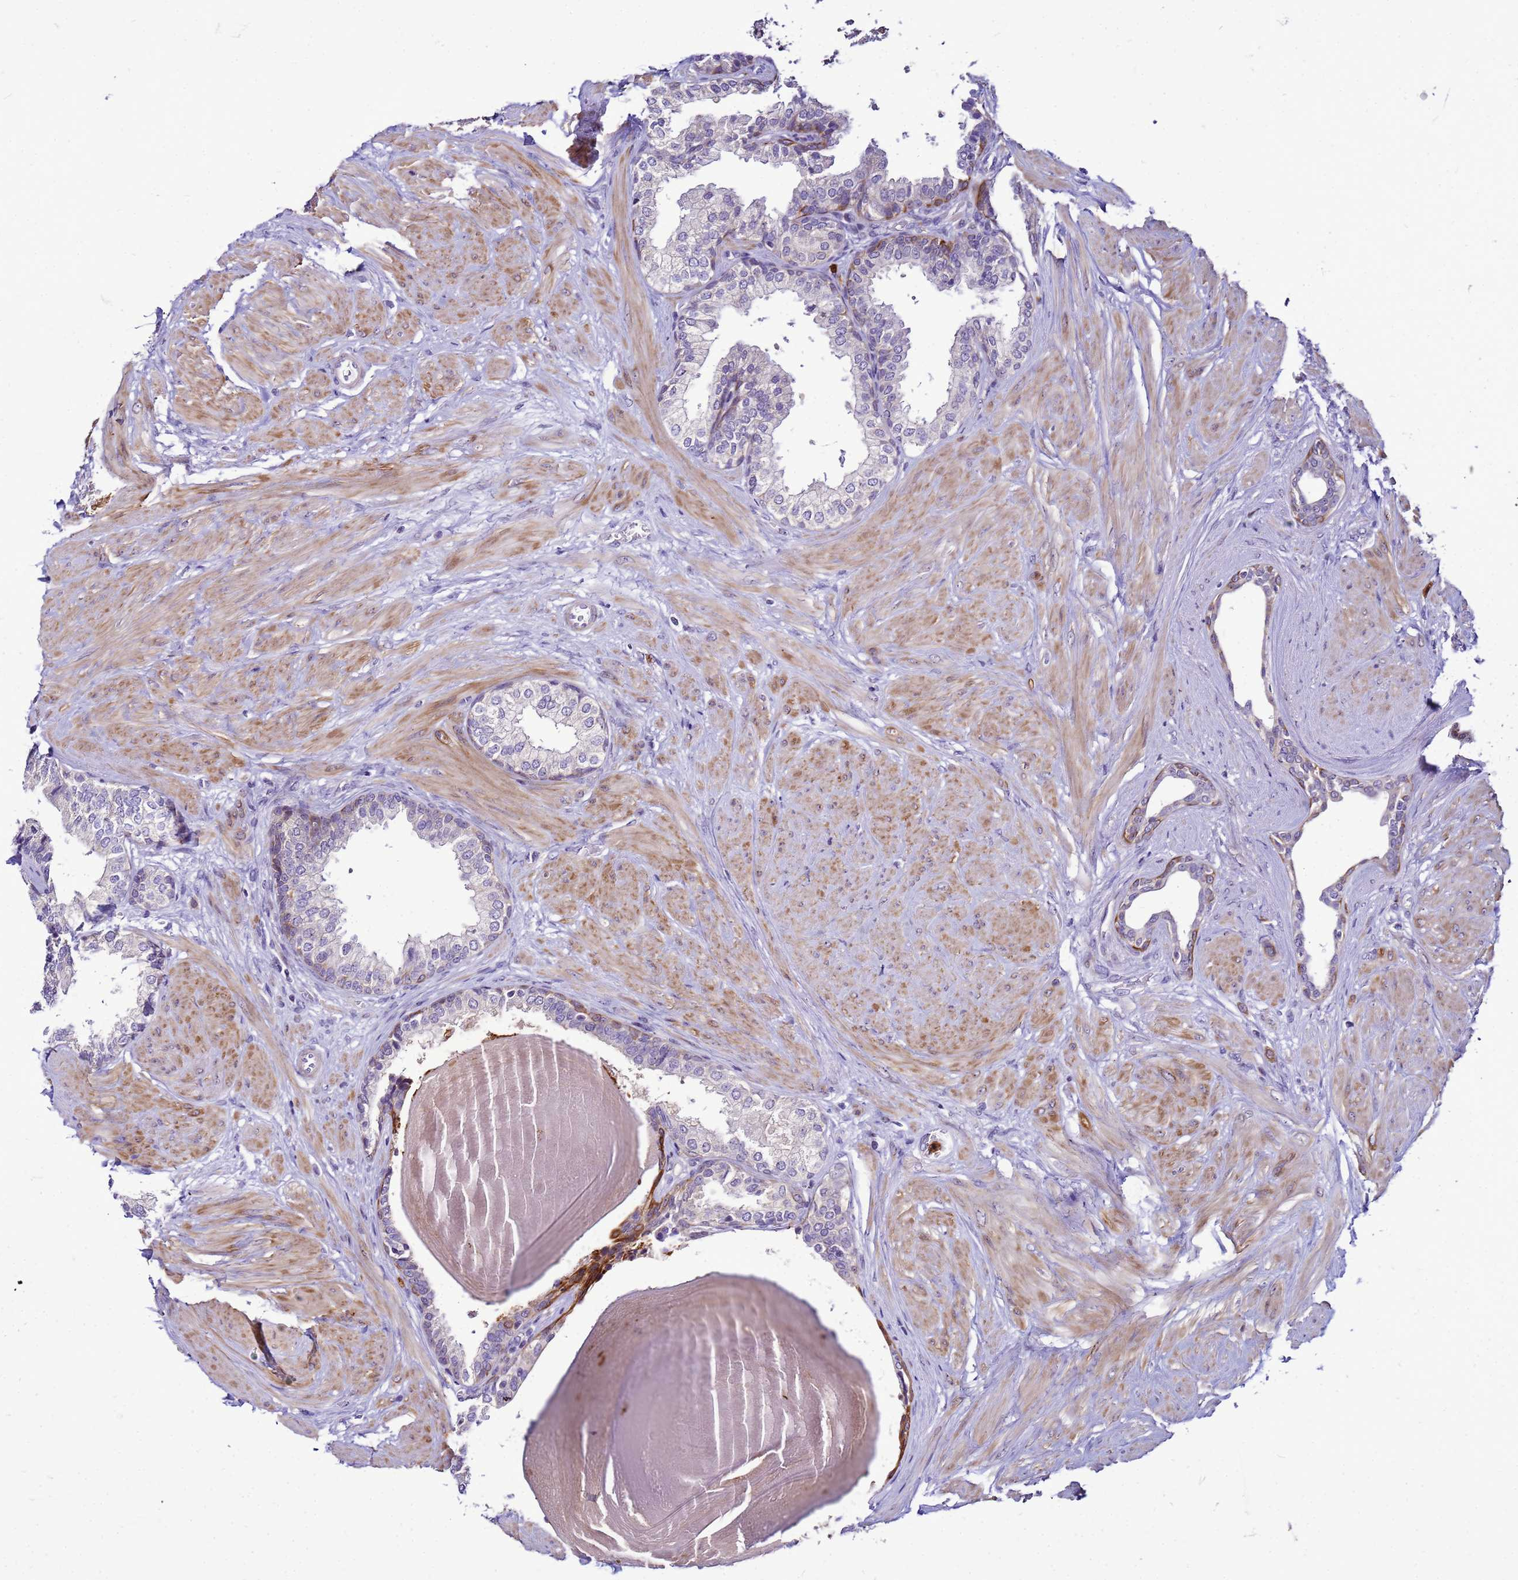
{"staining": {"intensity": "moderate", "quantity": "<25%", "location": "cytoplasmic/membranous"}, "tissue": "prostate", "cell_type": "Glandular cells", "image_type": "normal", "snomed": [{"axis": "morphology", "description": "Normal tissue, NOS"}, {"axis": "topography", "description": "Prostate"}], "caption": "DAB (3,3'-diaminobenzidine) immunohistochemical staining of unremarkable prostate exhibits moderate cytoplasmic/membranous protein staining in about <25% of glandular cells.", "gene": "VPS4B", "patient": {"sex": "male", "age": 48}}